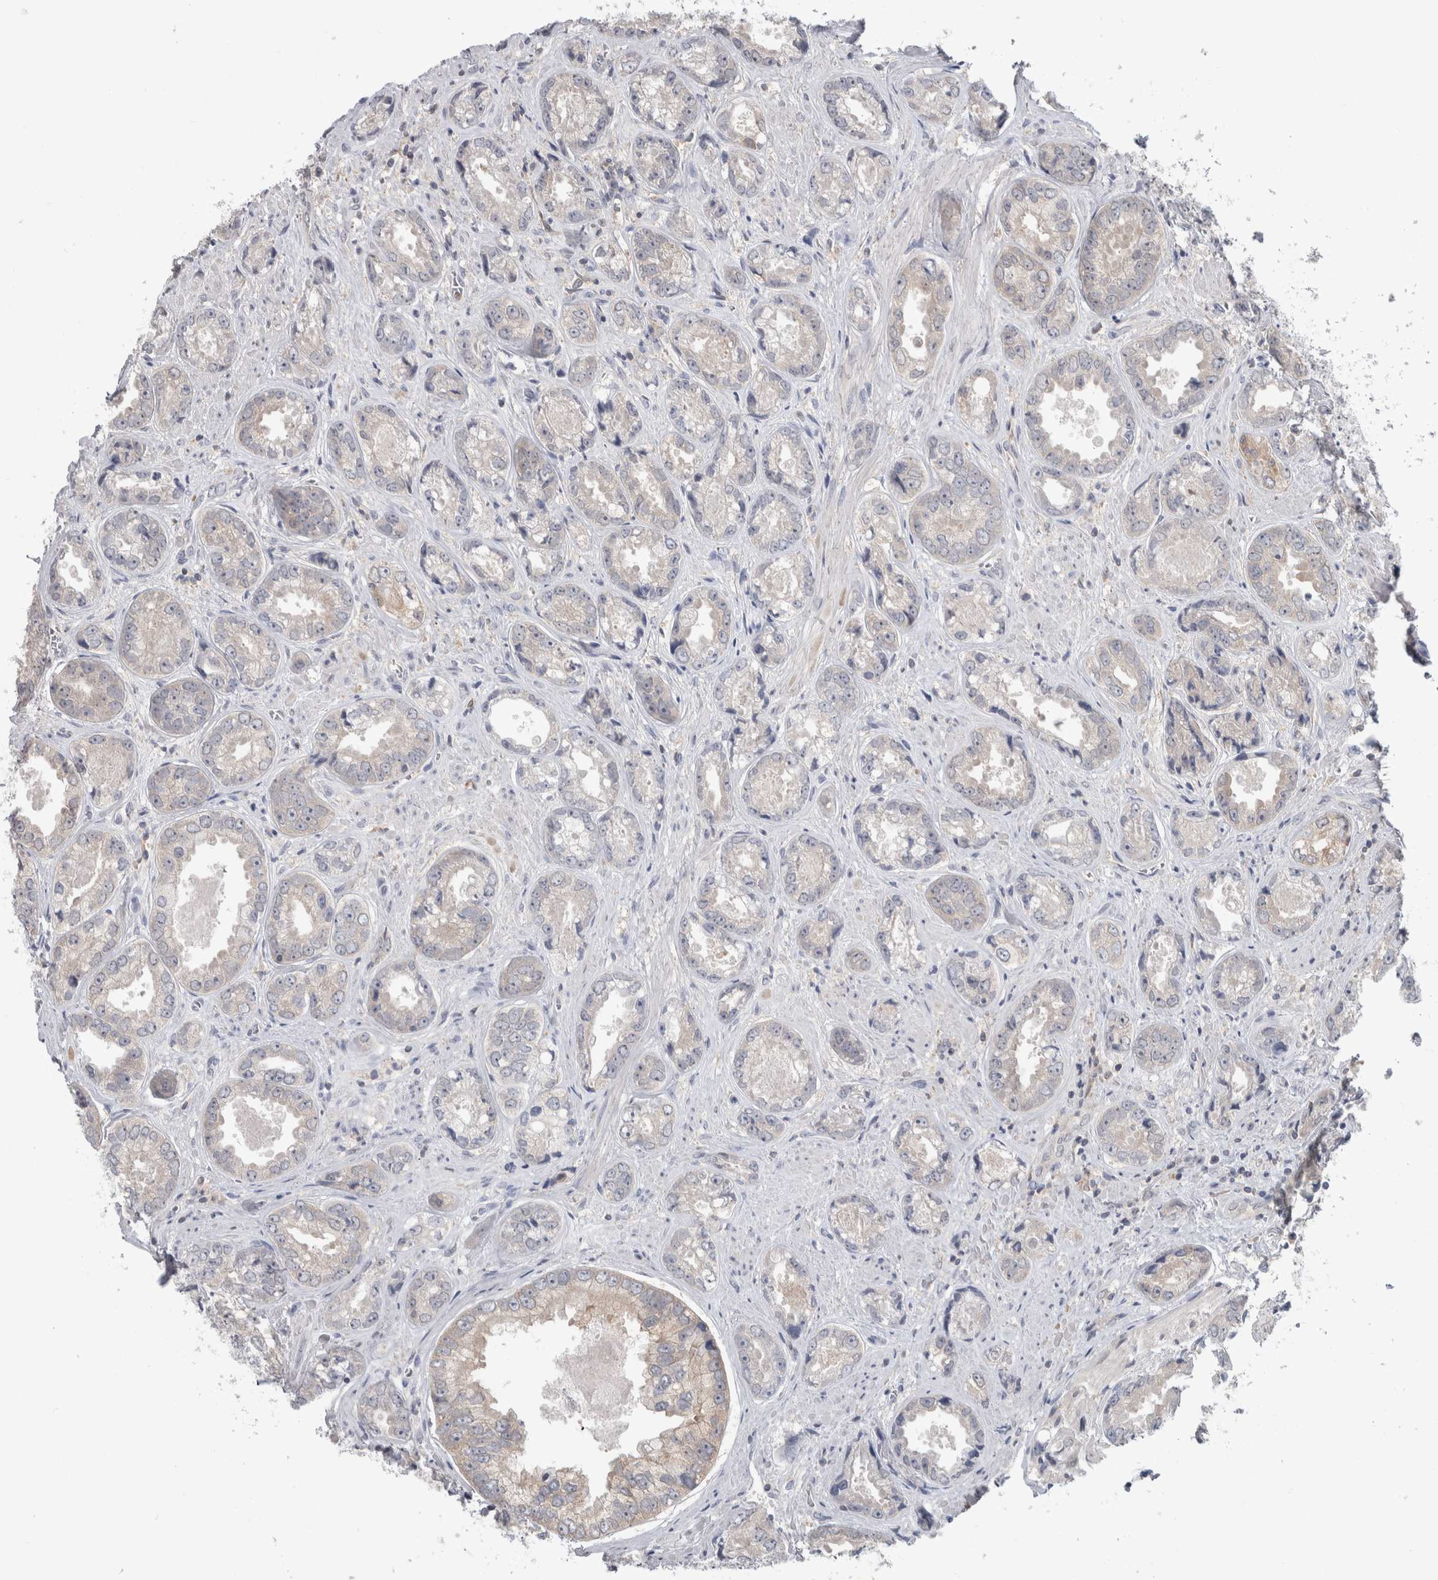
{"staining": {"intensity": "negative", "quantity": "none", "location": "none"}, "tissue": "prostate cancer", "cell_type": "Tumor cells", "image_type": "cancer", "snomed": [{"axis": "morphology", "description": "Adenocarcinoma, High grade"}, {"axis": "topography", "description": "Prostate"}], "caption": "Tumor cells are negative for brown protein staining in prostate cancer (high-grade adenocarcinoma).", "gene": "HTATIP2", "patient": {"sex": "male", "age": 61}}